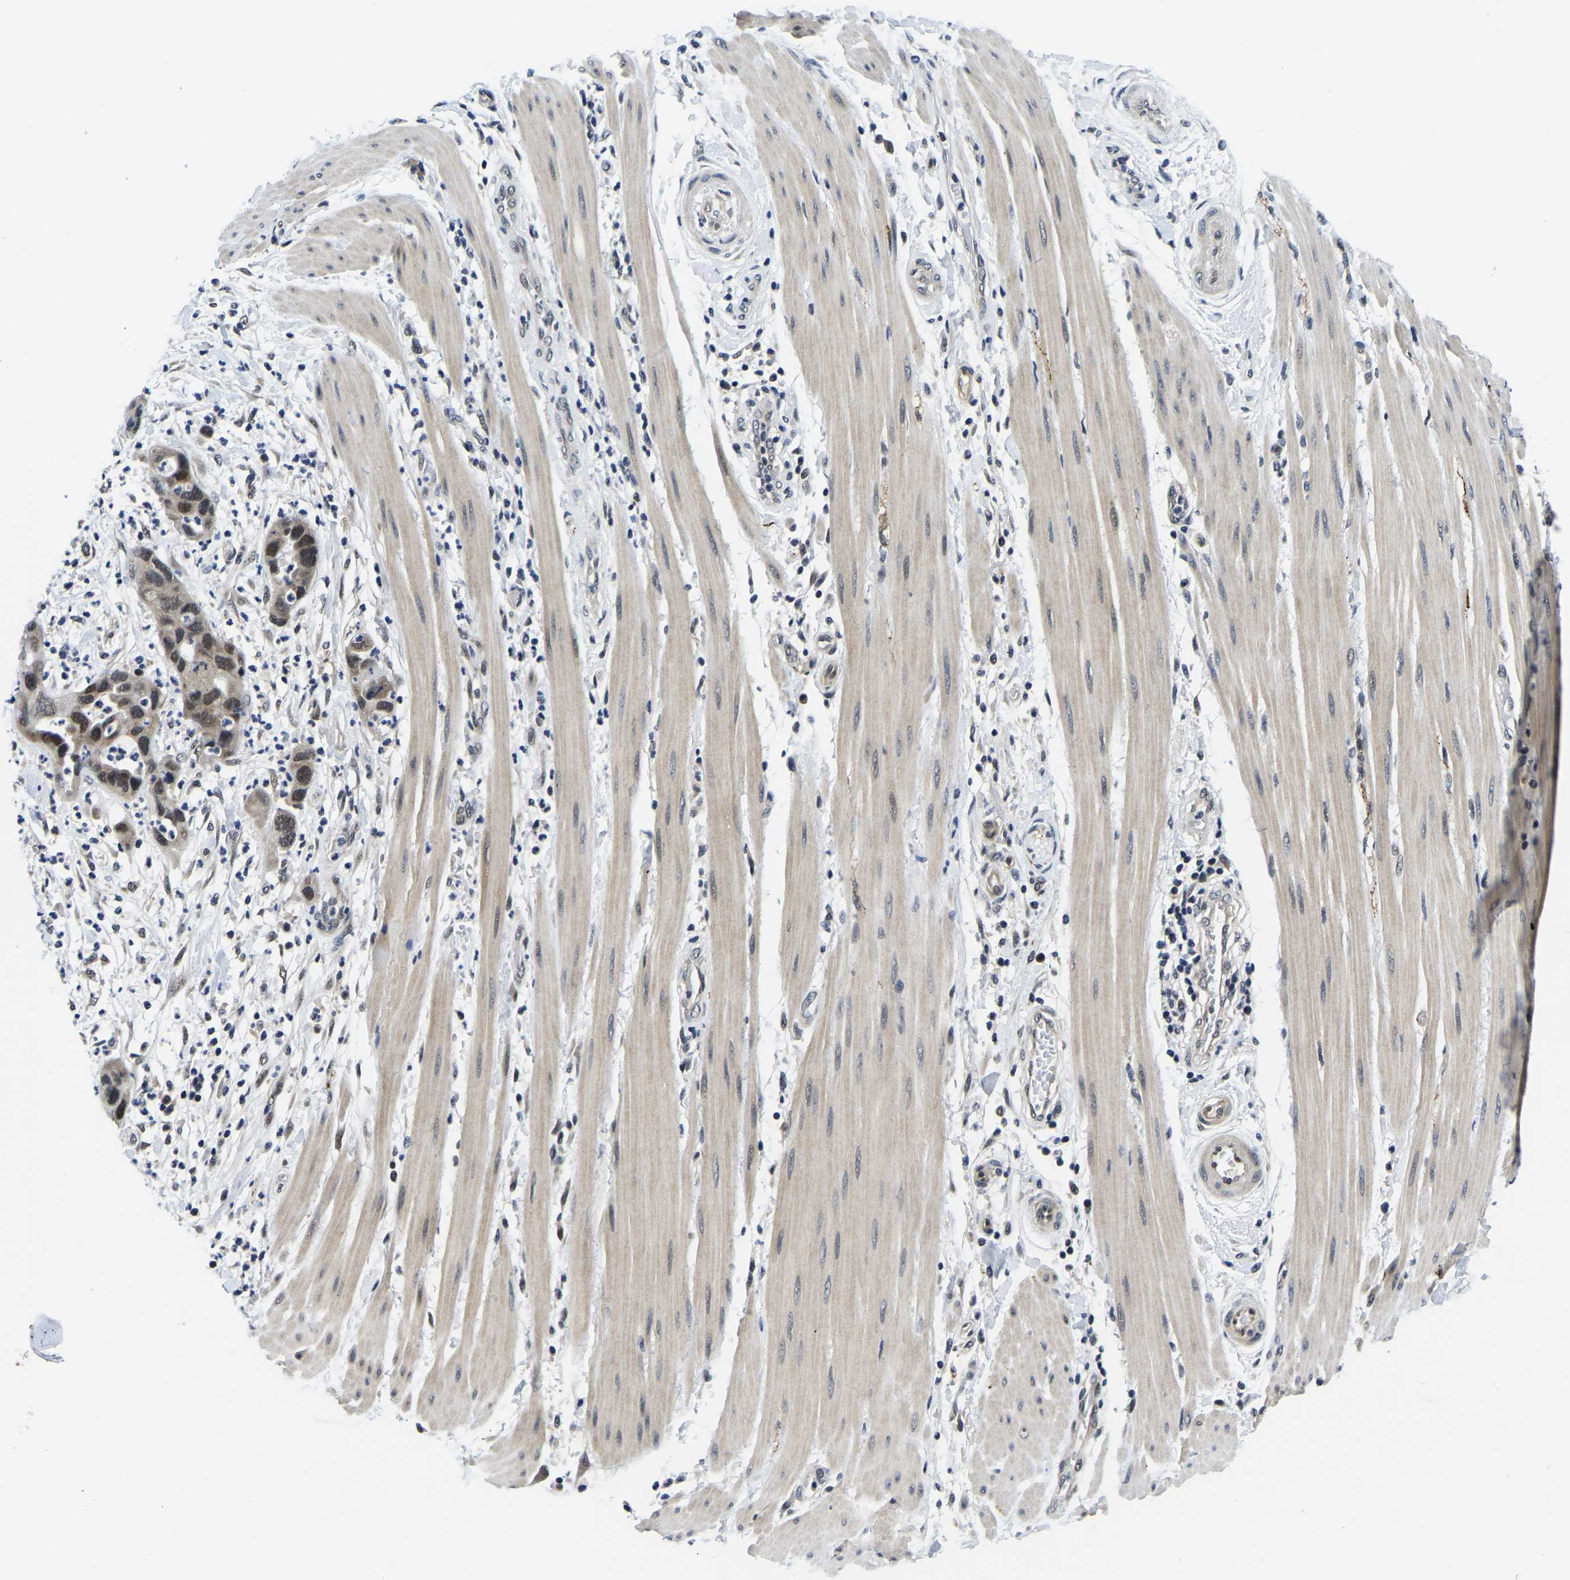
{"staining": {"intensity": "weak", "quantity": ">75%", "location": "cytoplasmic/membranous,nuclear"}, "tissue": "pancreatic cancer", "cell_type": "Tumor cells", "image_type": "cancer", "snomed": [{"axis": "morphology", "description": "Adenocarcinoma, NOS"}, {"axis": "topography", "description": "Pancreas"}], "caption": "Immunohistochemistry staining of pancreatic cancer, which demonstrates low levels of weak cytoplasmic/membranous and nuclear expression in about >75% of tumor cells indicating weak cytoplasmic/membranous and nuclear protein positivity. The staining was performed using DAB (3,3'-diaminobenzidine) (brown) for protein detection and nuclei were counterstained in hematoxylin (blue).", "gene": "POLDIP3", "patient": {"sex": "female", "age": 71}}